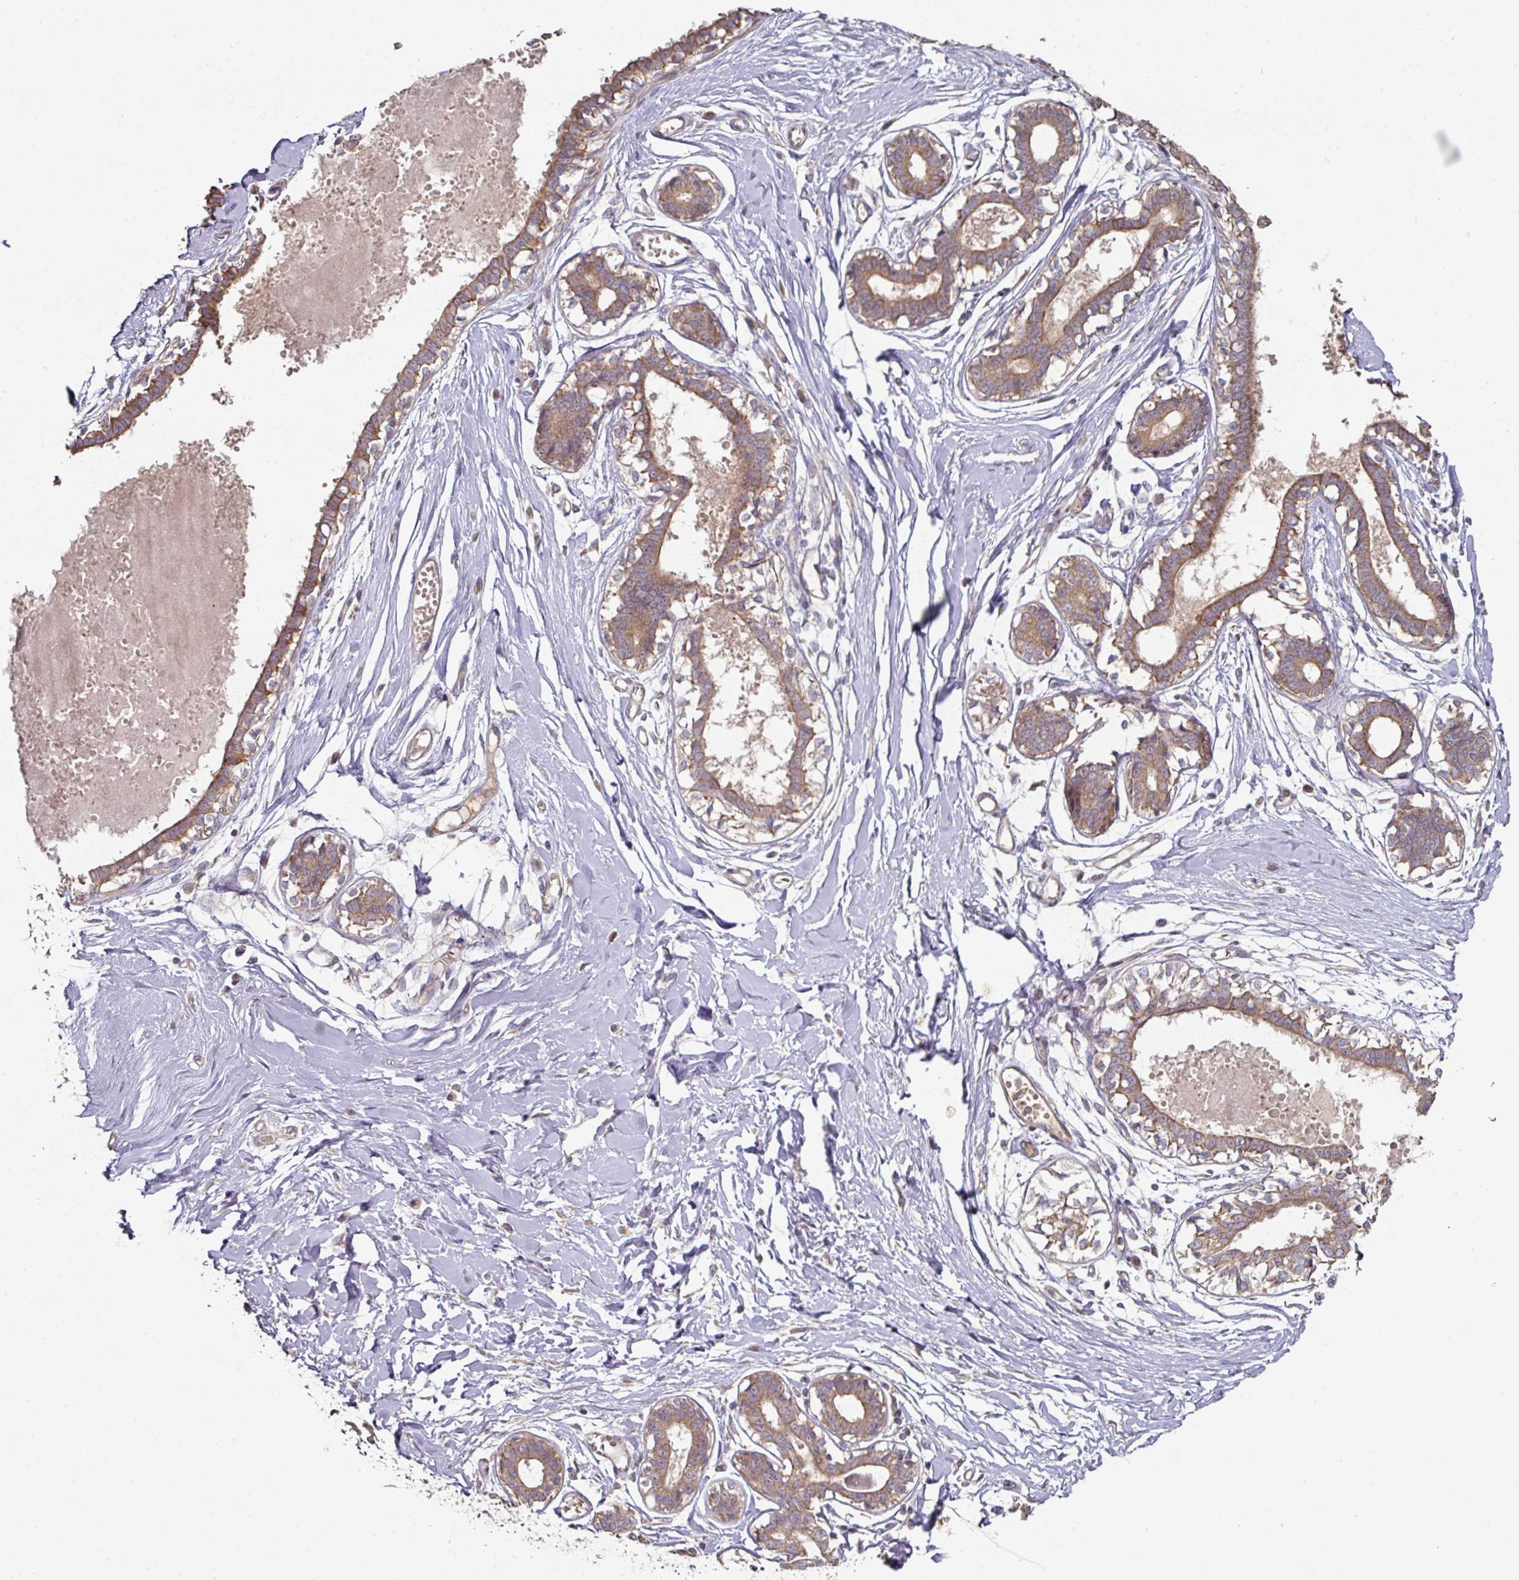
{"staining": {"intensity": "negative", "quantity": "none", "location": "none"}, "tissue": "breast", "cell_type": "Adipocytes", "image_type": "normal", "snomed": [{"axis": "morphology", "description": "Normal tissue, NOS"}, {"axis": "topography", "description": "Breast"}], "caption": "Immunohistochemistry (IHC) of normal human breast exhibits no positivity in adipocytes.", "gene": "DNAJC7", "patient": {"sex": "female", "age": 45}}